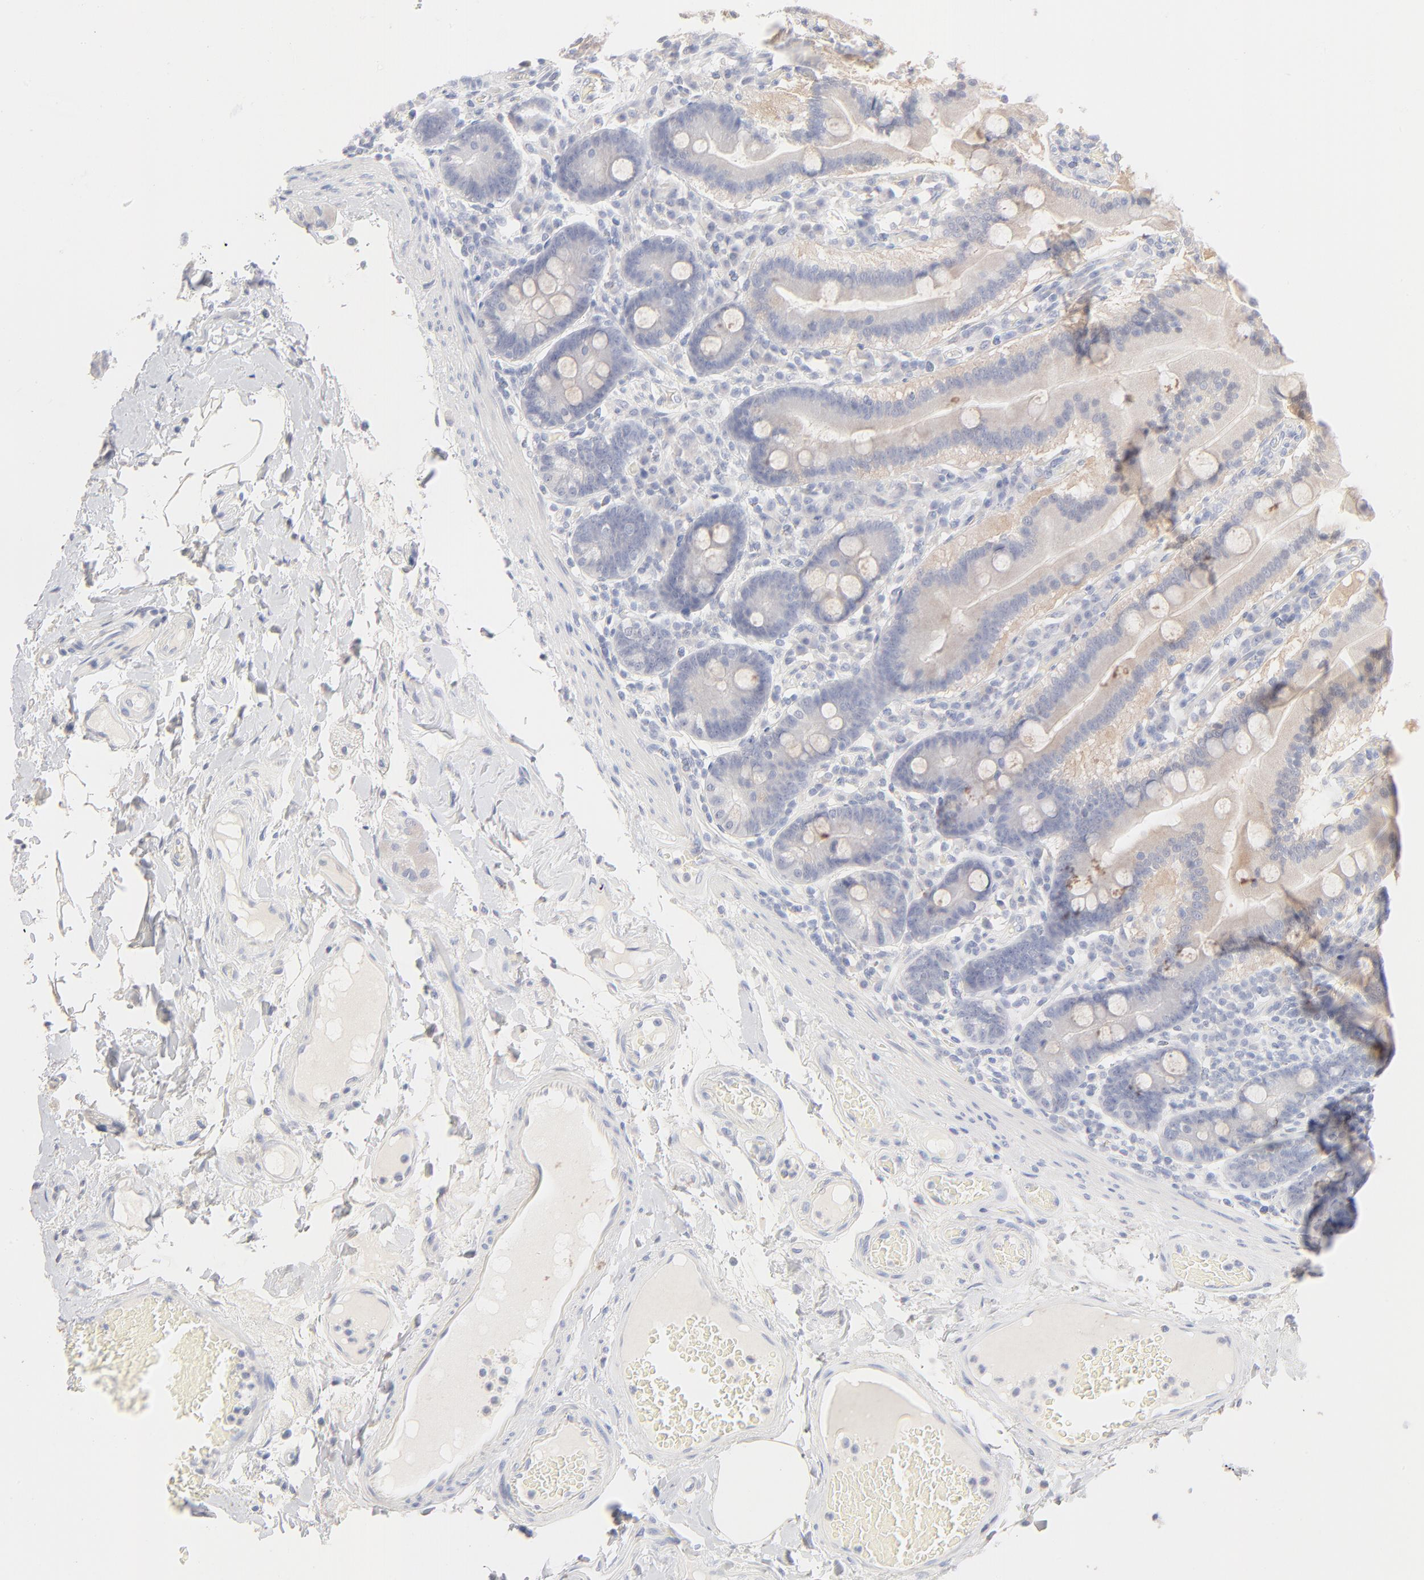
{"staining": {"intensity": "weak", "quantity": "<25%", "location": "cytoplasmic/membranous"}, "tissue": "duodenum", "cell_type": "Glandular cells", "image_type": "normal", "snomed": [{"axis": "morphology", "description": "Normal tissue, NOS"}, {"axis": "topography", "description": "Duodenum"}], "caption": "Normal duodenum was stained to show a protein in brown. There is no significant expression in glandular cells. (DAB (3,3'-diaminobenzidine) immunohistochemistry (IHC), high magnification).", "gene": "ONECUT1", "patient": {"sex": "female", "age": 64}}